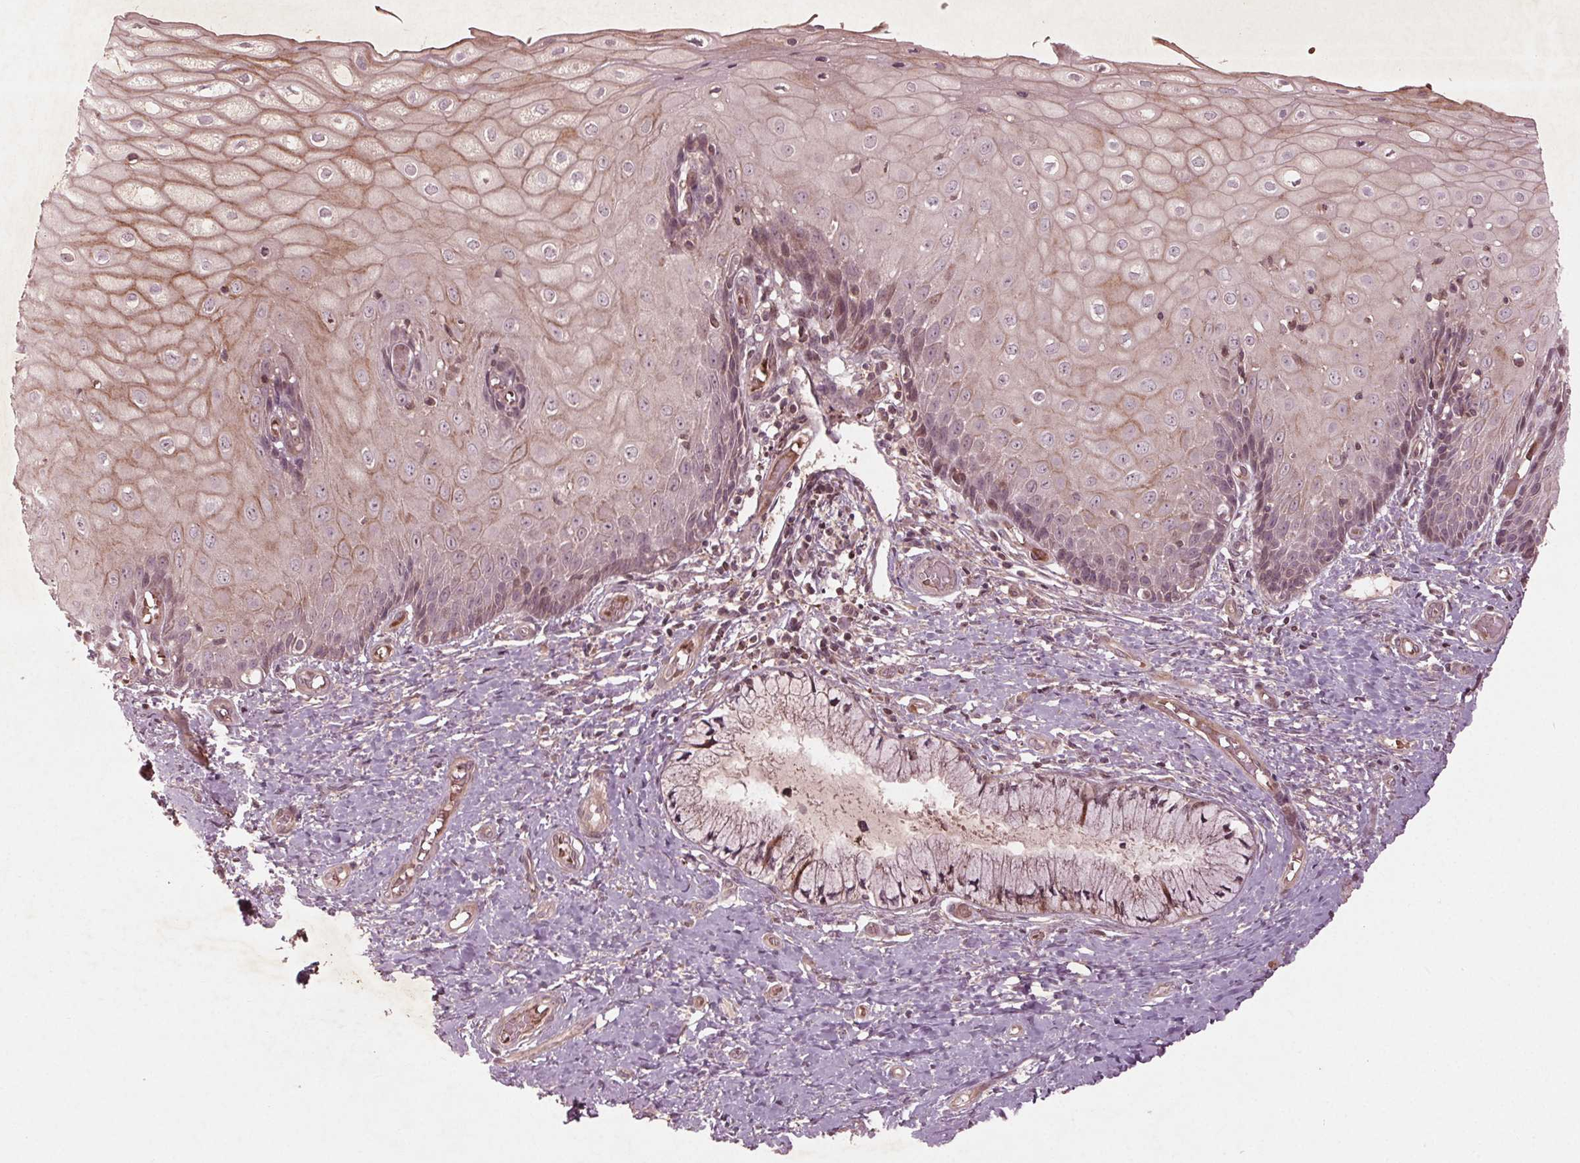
{"staining": {"intensity": "moderate", "quantity": "<25%", "location": "nuclear"}, "tissue": "cervix", "cell_type": "Glandular cells", "image_type": "normal", "snomed": [{"axis": "morphology", "description": "Normal tissue, NOS"}, {"axis": "topography", "description": "Cervix"}], "caption": "Unremarkable cervix exhibits moderate nuclear positivity in about <25% of glandular cells The staining was performed using DAB (3,3'-diaminobenzidine), with brown indicating positive protein expression. Nuclei are stained blue with hematoxylin..", "gene": "CDKL4", "patient": {"sex": "female", "age": 37}}